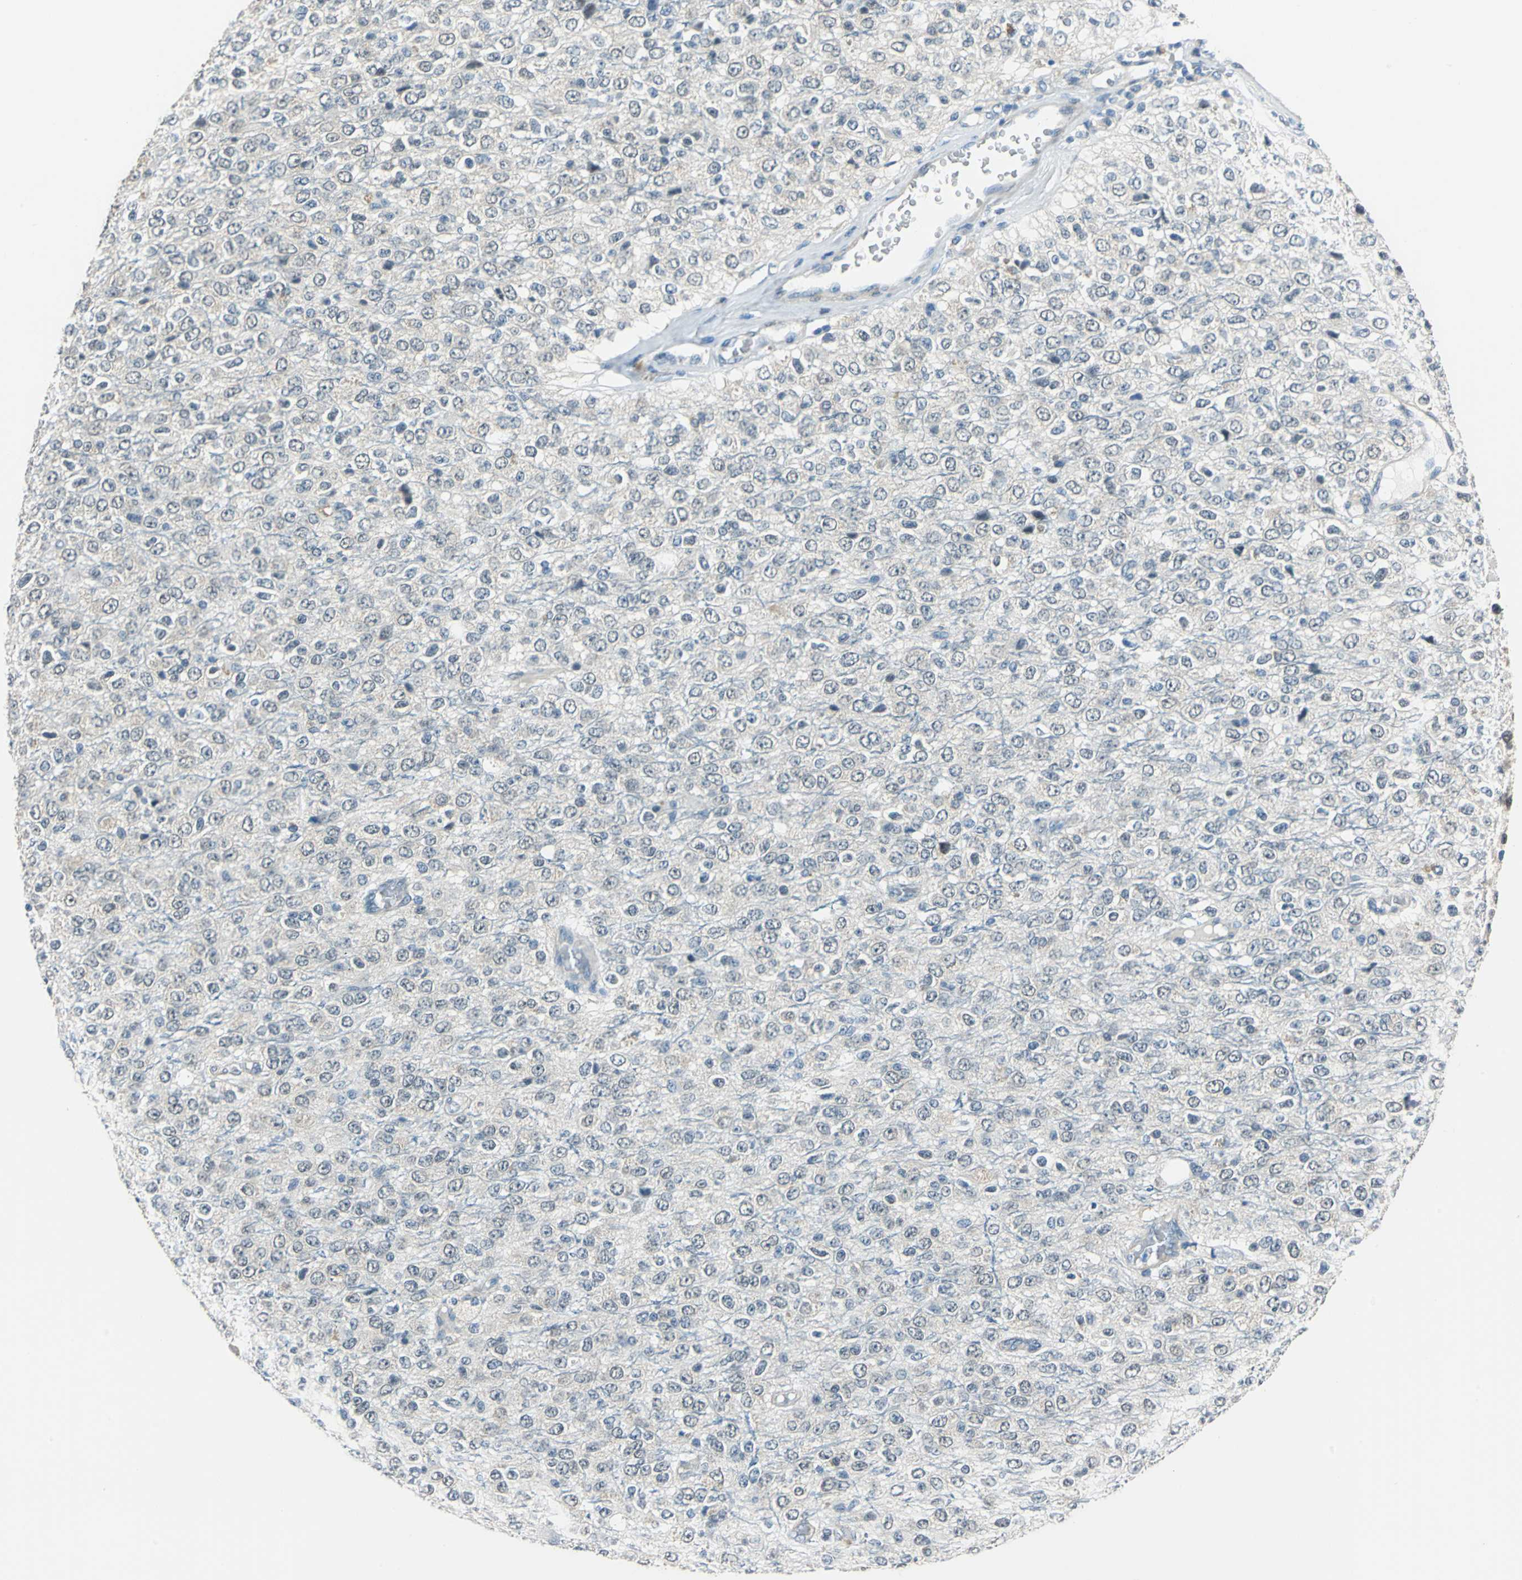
{"staining": {"intensity": "weak", "quantity": "<25%", "location": "cytoplasmic/membranous"}, "tissue": "glioma", "cell_type": "Tumor cells", "image_type": "cancer", "snomed": [{"axis": "morphology", "description": "Glioma, malignant, High grade"}, {"axis": "topography", "description": "pancreas cauda"}], "caption": "Photomicrograph shows no protein positivity in tumor cells of malignant glioma (high-grade) tissue.", "gene": "FKBP4", "patient": {"sex": "male", "age": 60}}